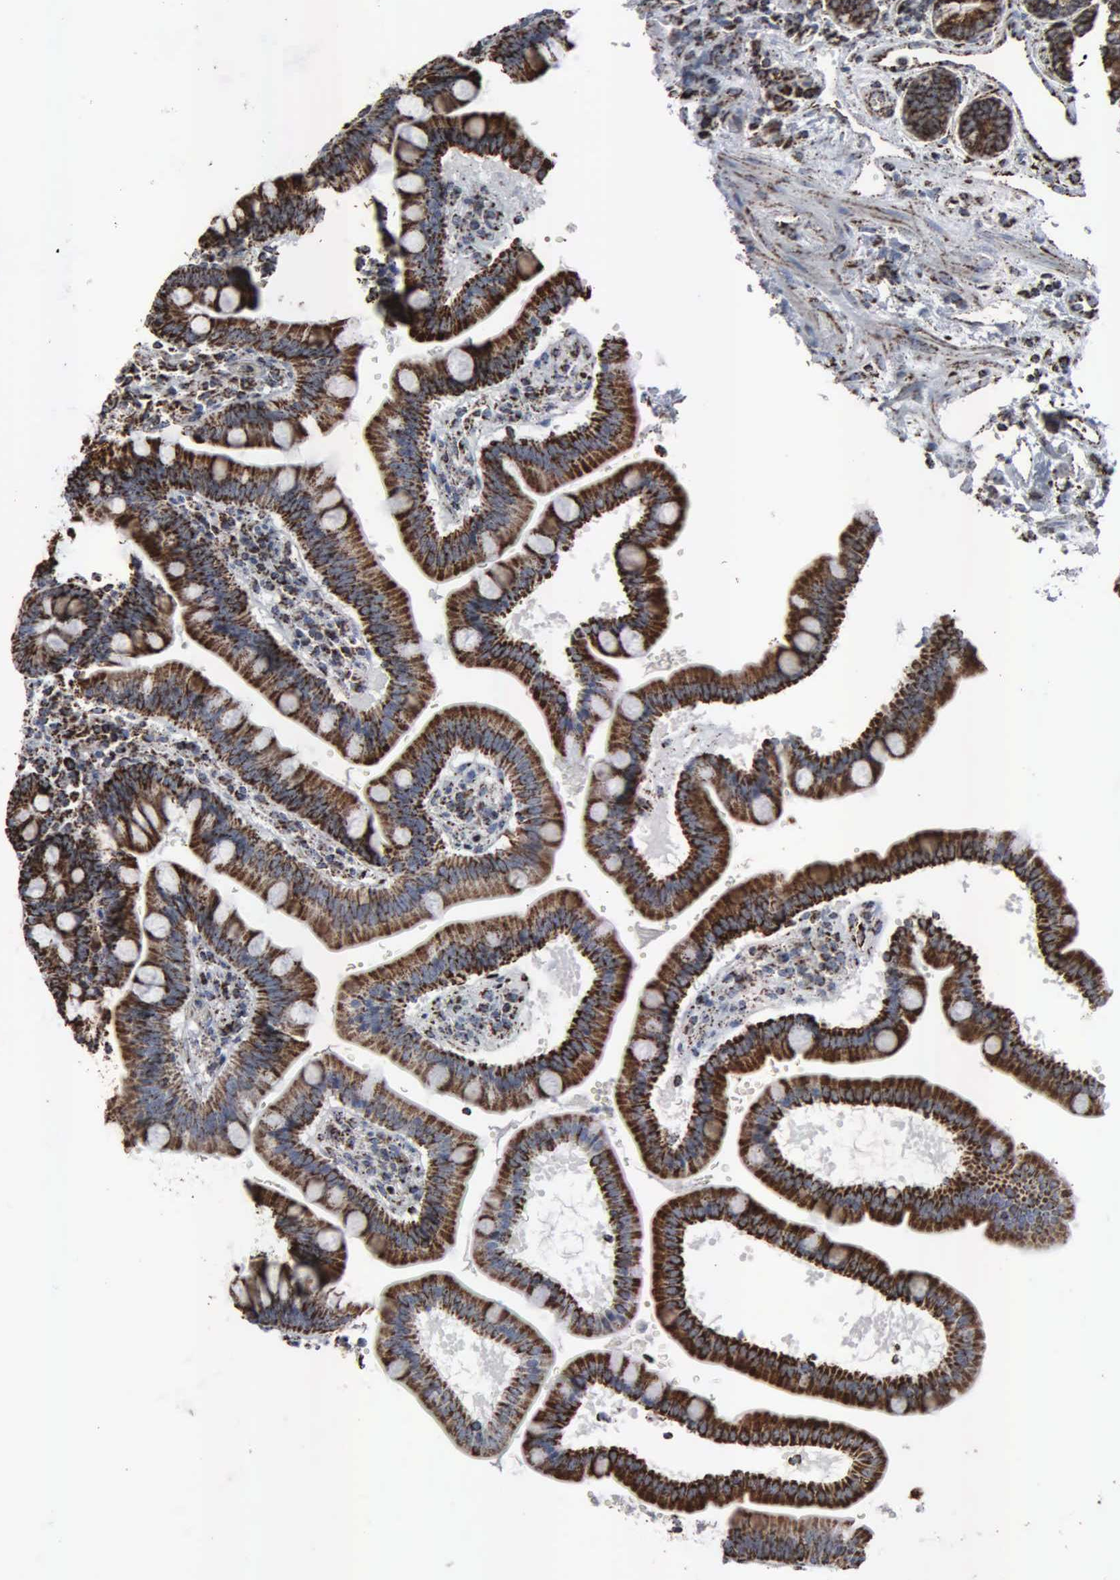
{"staining": {"intensity": "strong", "quantity": ">75%", "location": "cytoplasmic/membranous"}, "tissue": "duodenum", "cell_type": "Glandular cells", "image_type": "normal", "snomed": [{"axis": "morphology", "description": "Normal tissue, NOS"}, {"axis": "topography", "description": "Pancreas"}, {"axis": "topography", "description": "Duodenum"}], "caption": "Immunohistochemistry (IHC) staining of unremarkable duodenum, which shows high levels of strong cytoplasmic/membranous expression in approximately >75% of glandular cells indicating strong cytoplasmic/membranous protein expression. The staining was performed using DAB (brown) for protein detection and nuclei were counterstained in hematoxylin (blue).", "gene": "HSPA9", "patient": {"sex": "male", "age": 79}}